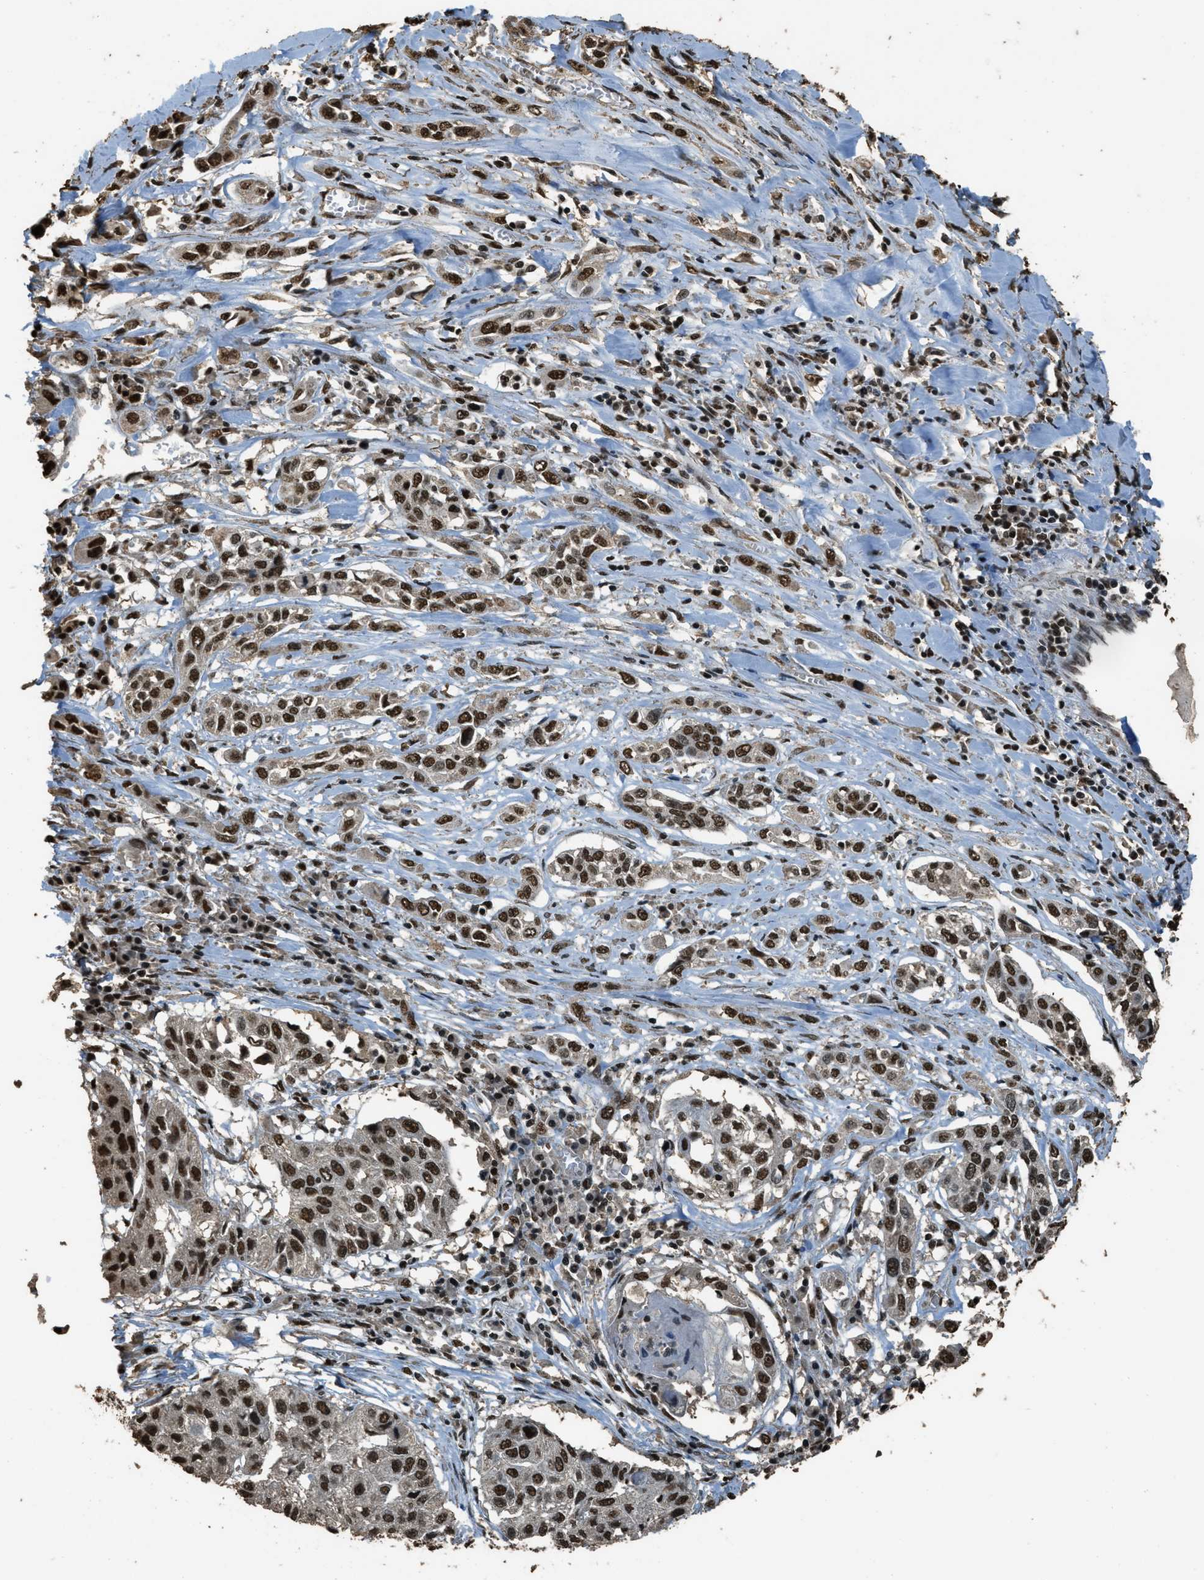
{"staining": {"intensity": "strong", "quantity": ">75%", "location": "nuclear"}, "tissue": "lung cancer", "cell_type": "Tumor cells", "image_type": "cancer", "snomed": [{"axis": "morphology", "description": "Squamous cell carcinoma, NOS"}, {"axis": "topography", "description": "Lung"}], "caption": "About >75% of tumor cells in squamous cell carcinoma (lung) demonstrate strong nuclear protein expression as visualized by brown immunohistochemical staining.", "gene": "MYB", "patient": {"sex": "male", "age": 71}}